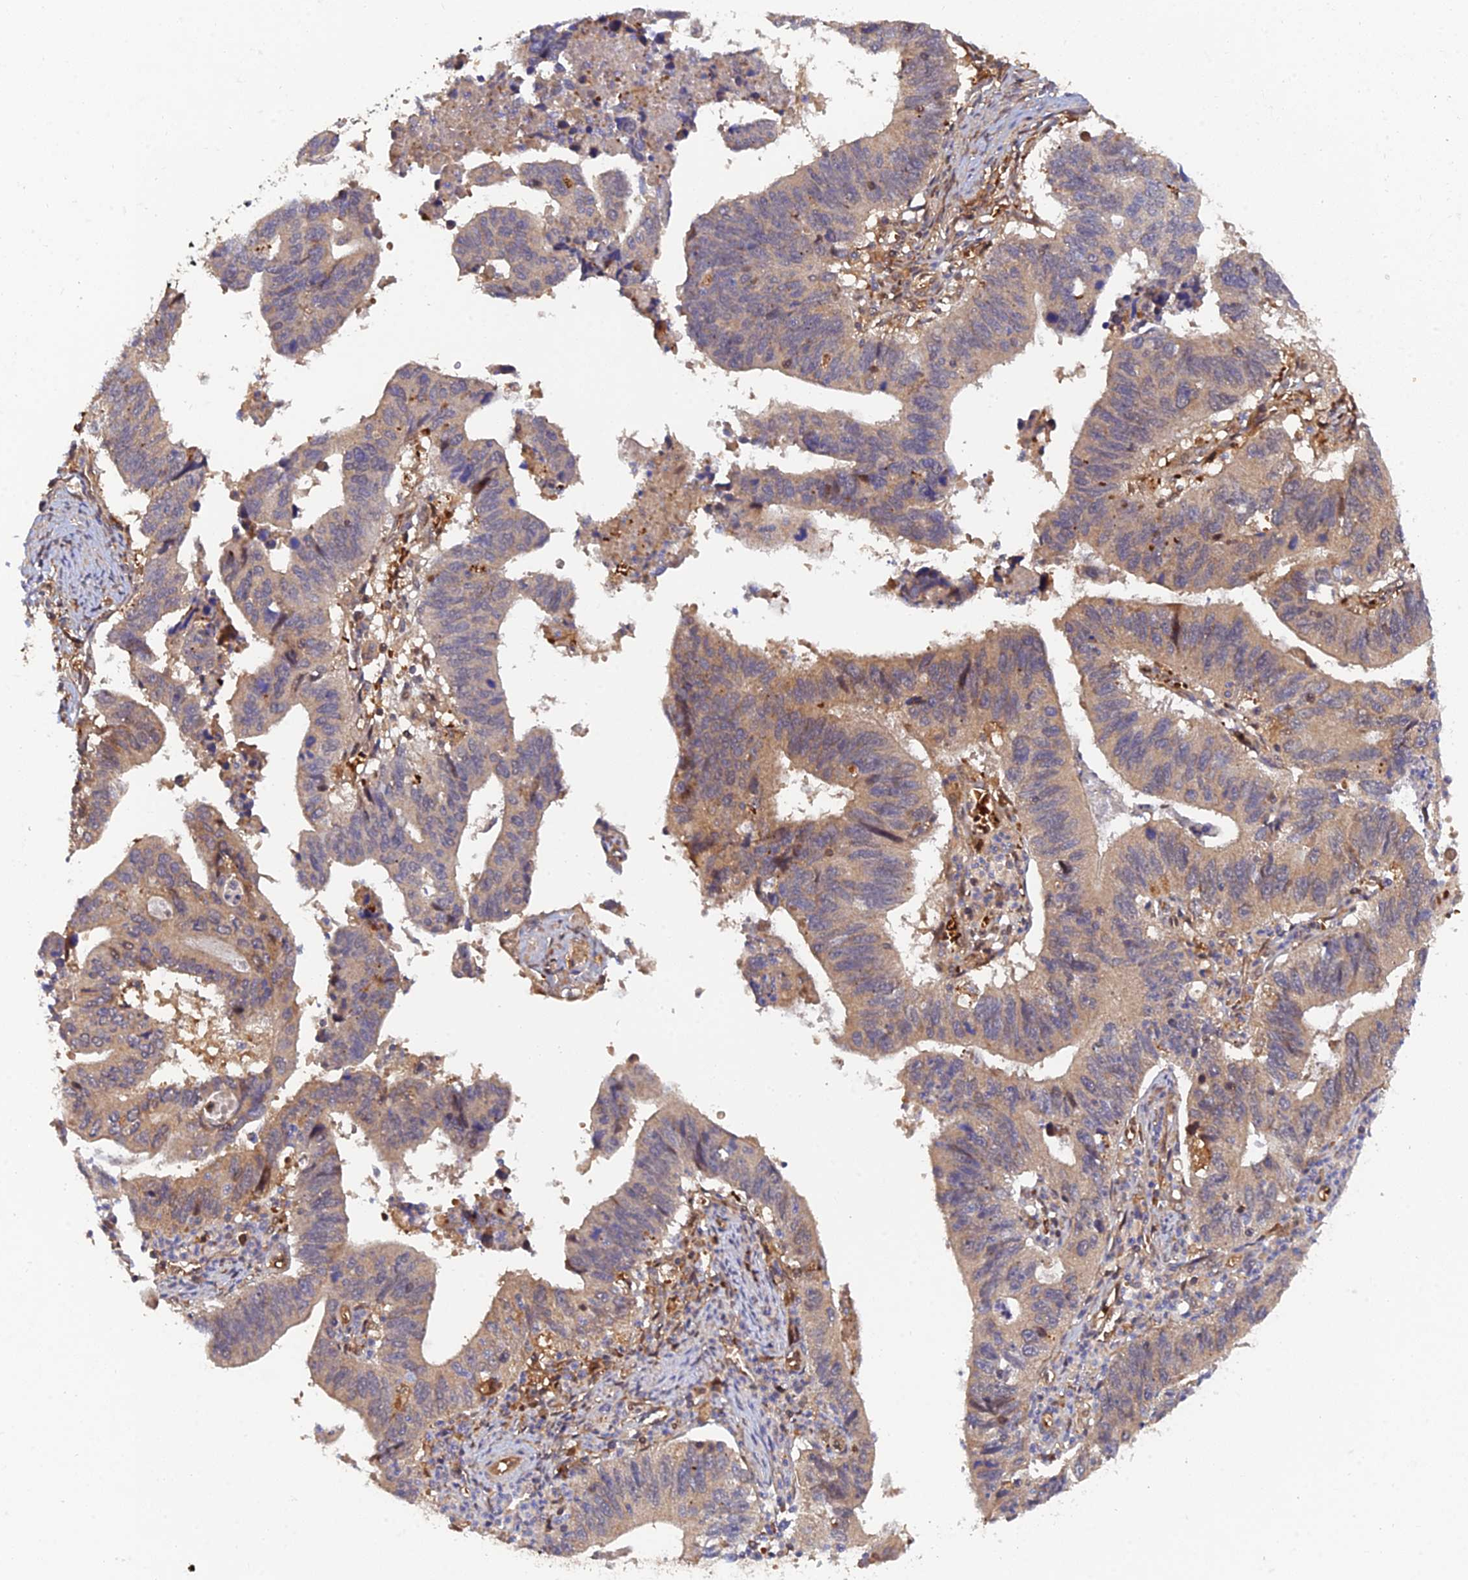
{"staining": {"intensity": "moderate", "quantity": "25%-75%", "location": "cytoplasmic/membranous"}, "tissue": "stomach cancer", "cell_type": "Tumor cells", "image_type": "cancer", "snomed": [{"axis": "morphology", "description": "Adenocarcinoma, NOS"}, {"axis": "topography", "description": "Stomach"}], "caption": "Protein expression by IHC demonstrates moderate cytoplasmic/membranous expression in approximately 25%-75% of tumor cells in stomach adenocarcinoma.", "gene": "ARL2BP", "patient": {"sex": "male", "age": 59}}